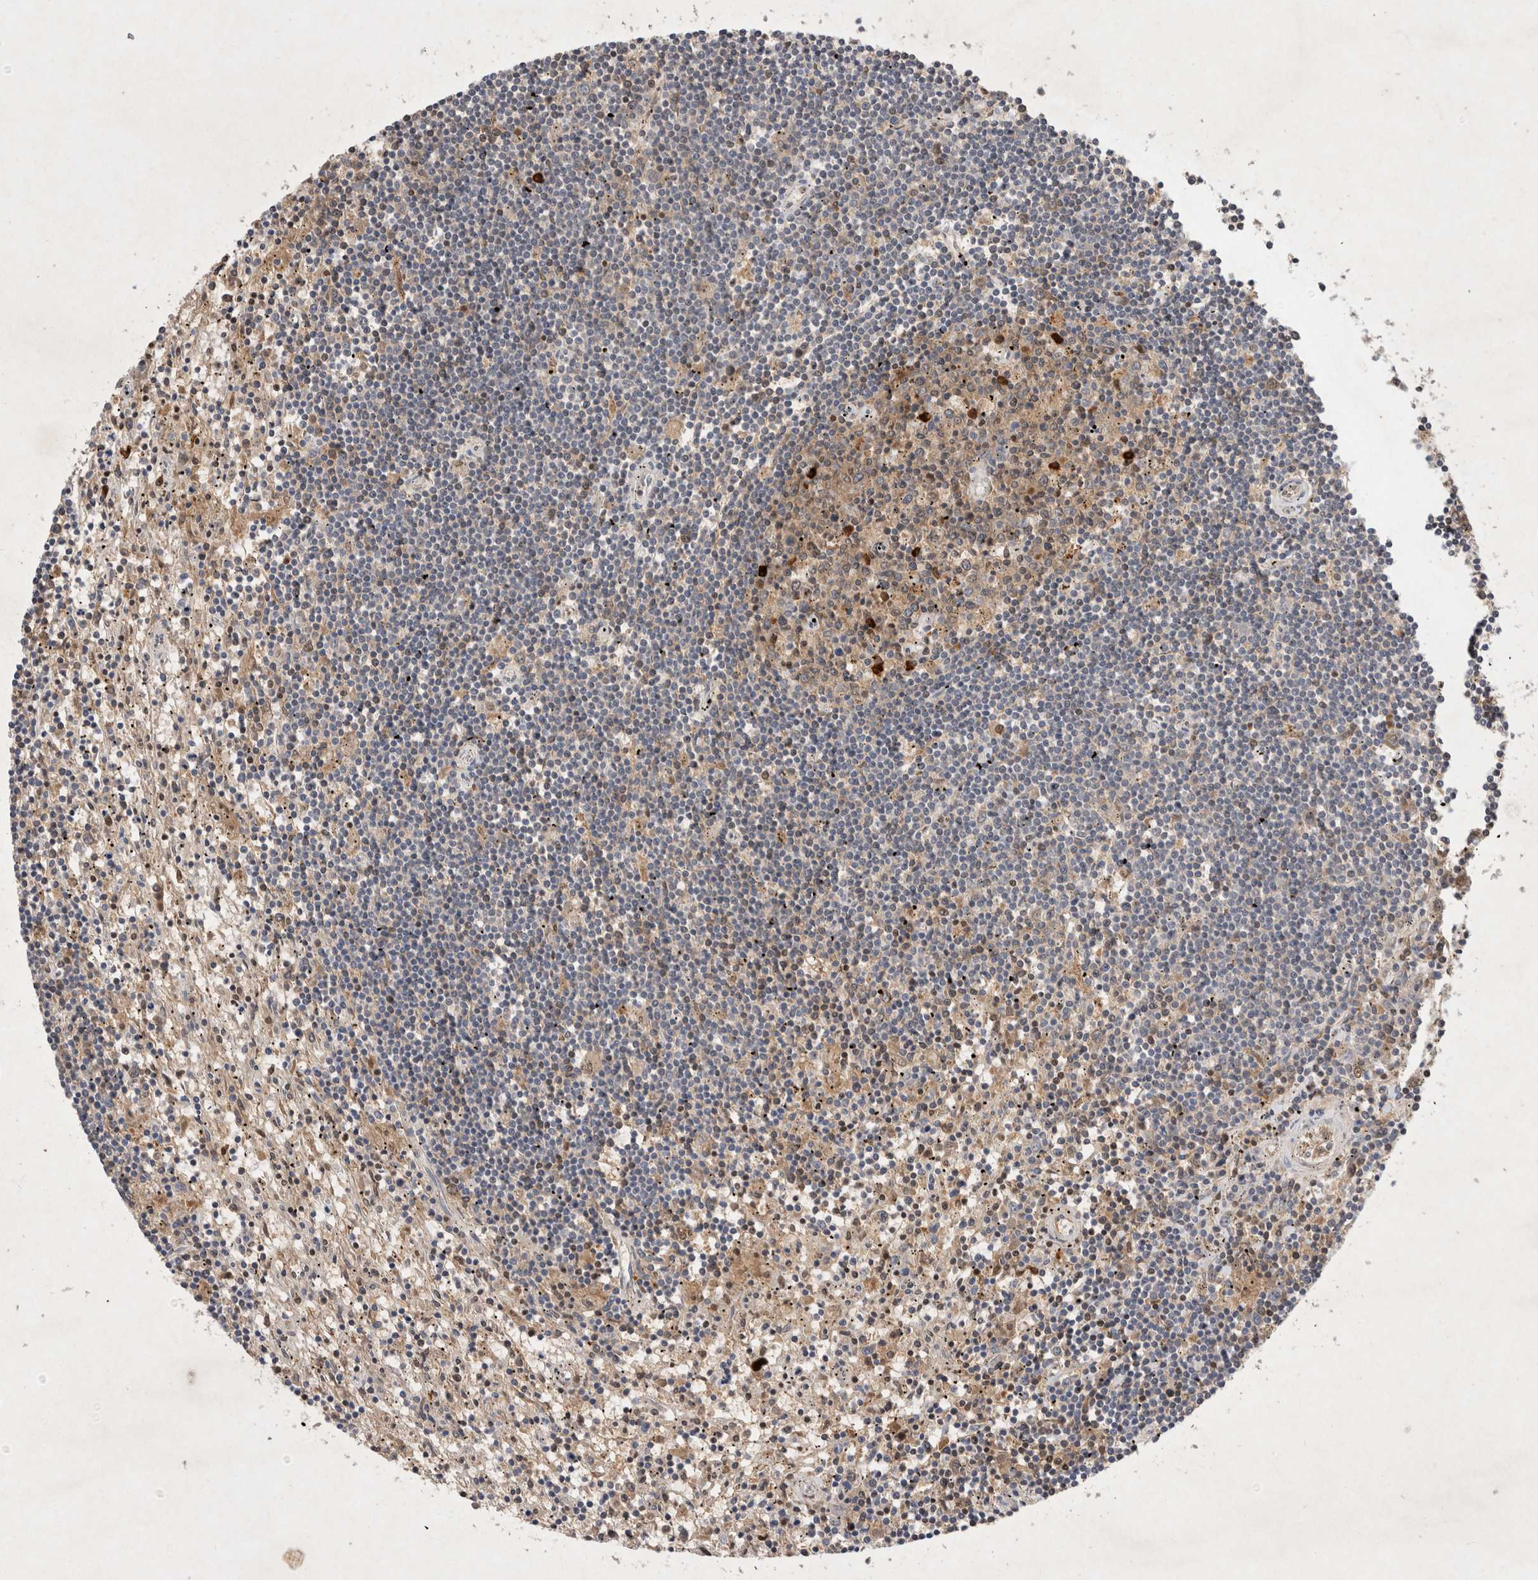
{"staining": {"intensity": "moderate", "quantity": "<25%", "location": "cytoplasmic/membranous"}, "tissue": "lymphoma", "cell_type": "Tumor cells", "image_type": "cancer", "snomed": [{"axis": "morphology", "description": "Malignant lymphoma, non-Hodgkin's type, Low grade"}, {"axis": "topography", "description": "Spleen"}], "caption": "Low-grade malignant lymphoma, non-Hodgkin's type tissue demonstrates moderate cytoplasmic/membranous expression in approximately <25% of tumor cells", "gene": "XRCC5", "patient": {"sex": "male", "age": 76}}